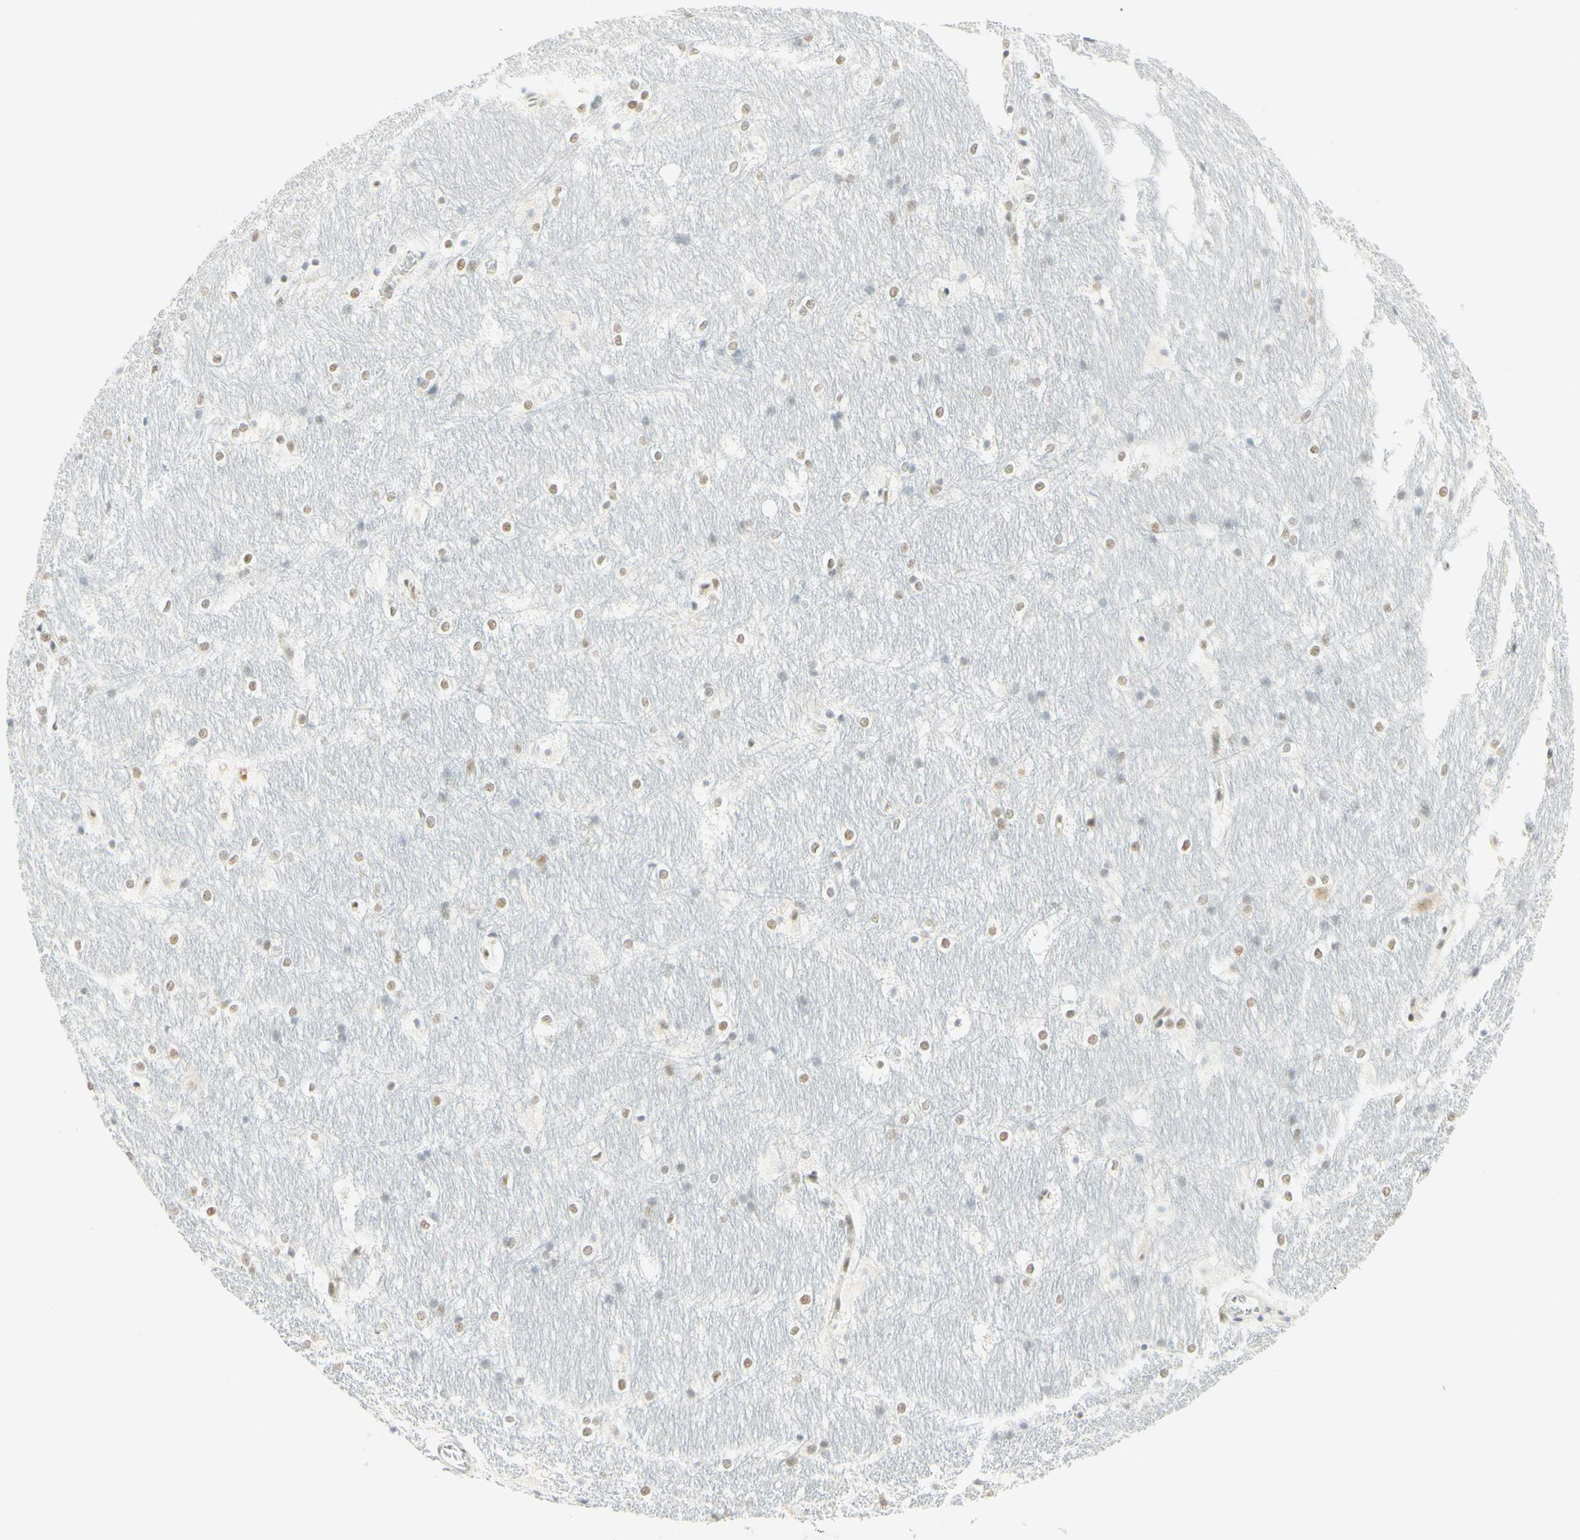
{"staining": {"intensity": "weak", "quantity": ">75%", "location": "nuclear"}, "tissue": "hippocampus", "cell_type": "Glial cells", "image_type": "normal", "snomed": [{"axis": "morphology", "description": "Normal tissue, NOS"}, {"axis": "topography", "description": "Hippocampus"}], "caption": "A high-resolution photomicrograph shows immunohistochemistry staining of unremarkable hippocampus, which shows weak nuclear expression in about >75% of glial cells.", "gene": "PMS2", "patient": {"sex": "female", "age": 19}}